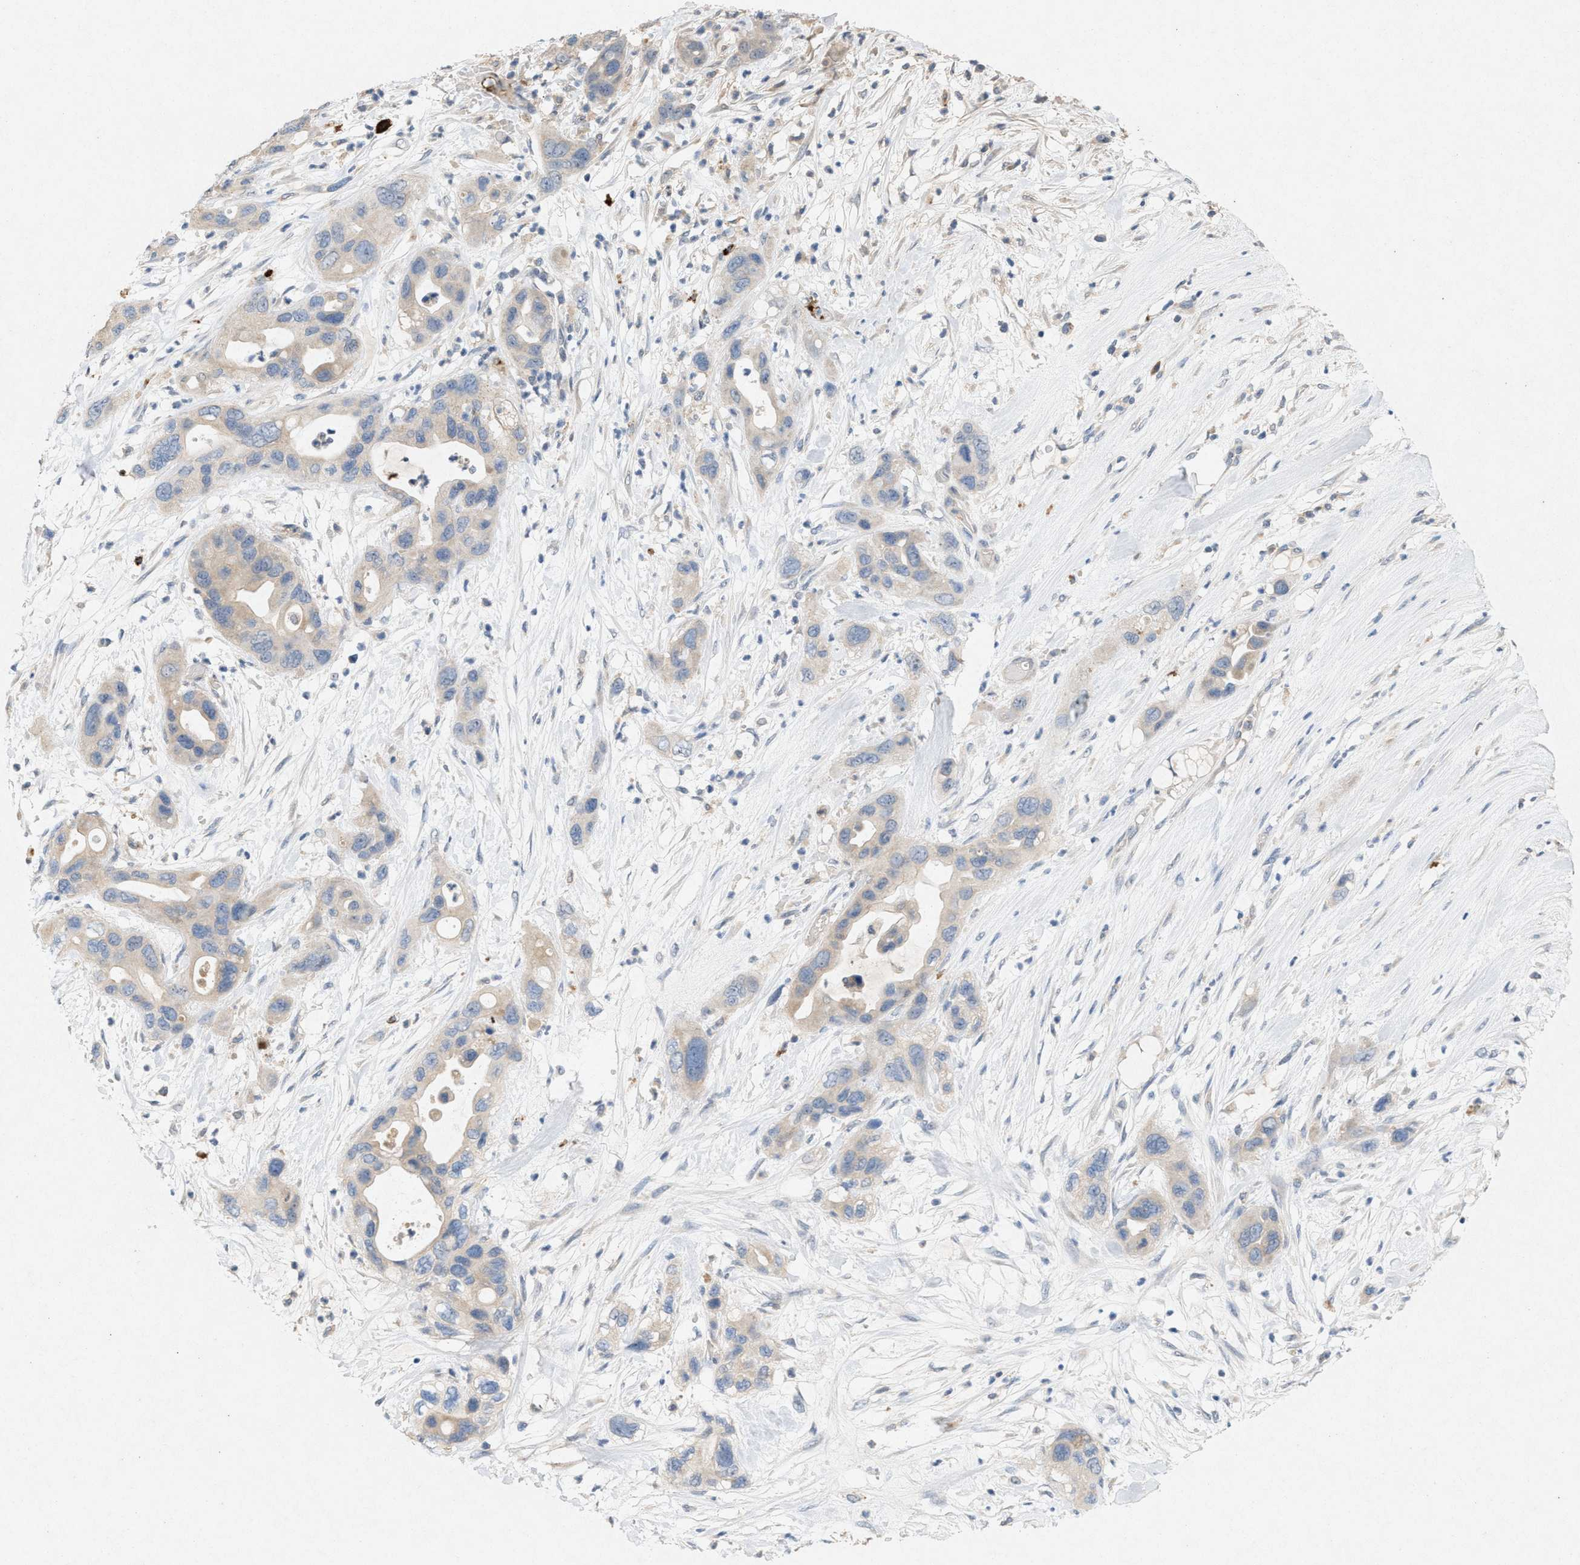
{"staining": {"intensity": "negative", "quantity": "none", "location": "none"}, "tissue": "pancreatic cancer", "cell_type": "Tumor cells", "image_type": "cancer", "snomed": [{"axis": "morphology", "description": "Adenocarcinoma, NOS"}, {"axis": "topography", "description": "Pancreas"}], "caption": "Immunohistochemistry (IHC) of human pancreatic cancer displays no expression in tumor cells.", "gene": "DCAF7", "patient": {"sex": "female", "age": 71}}